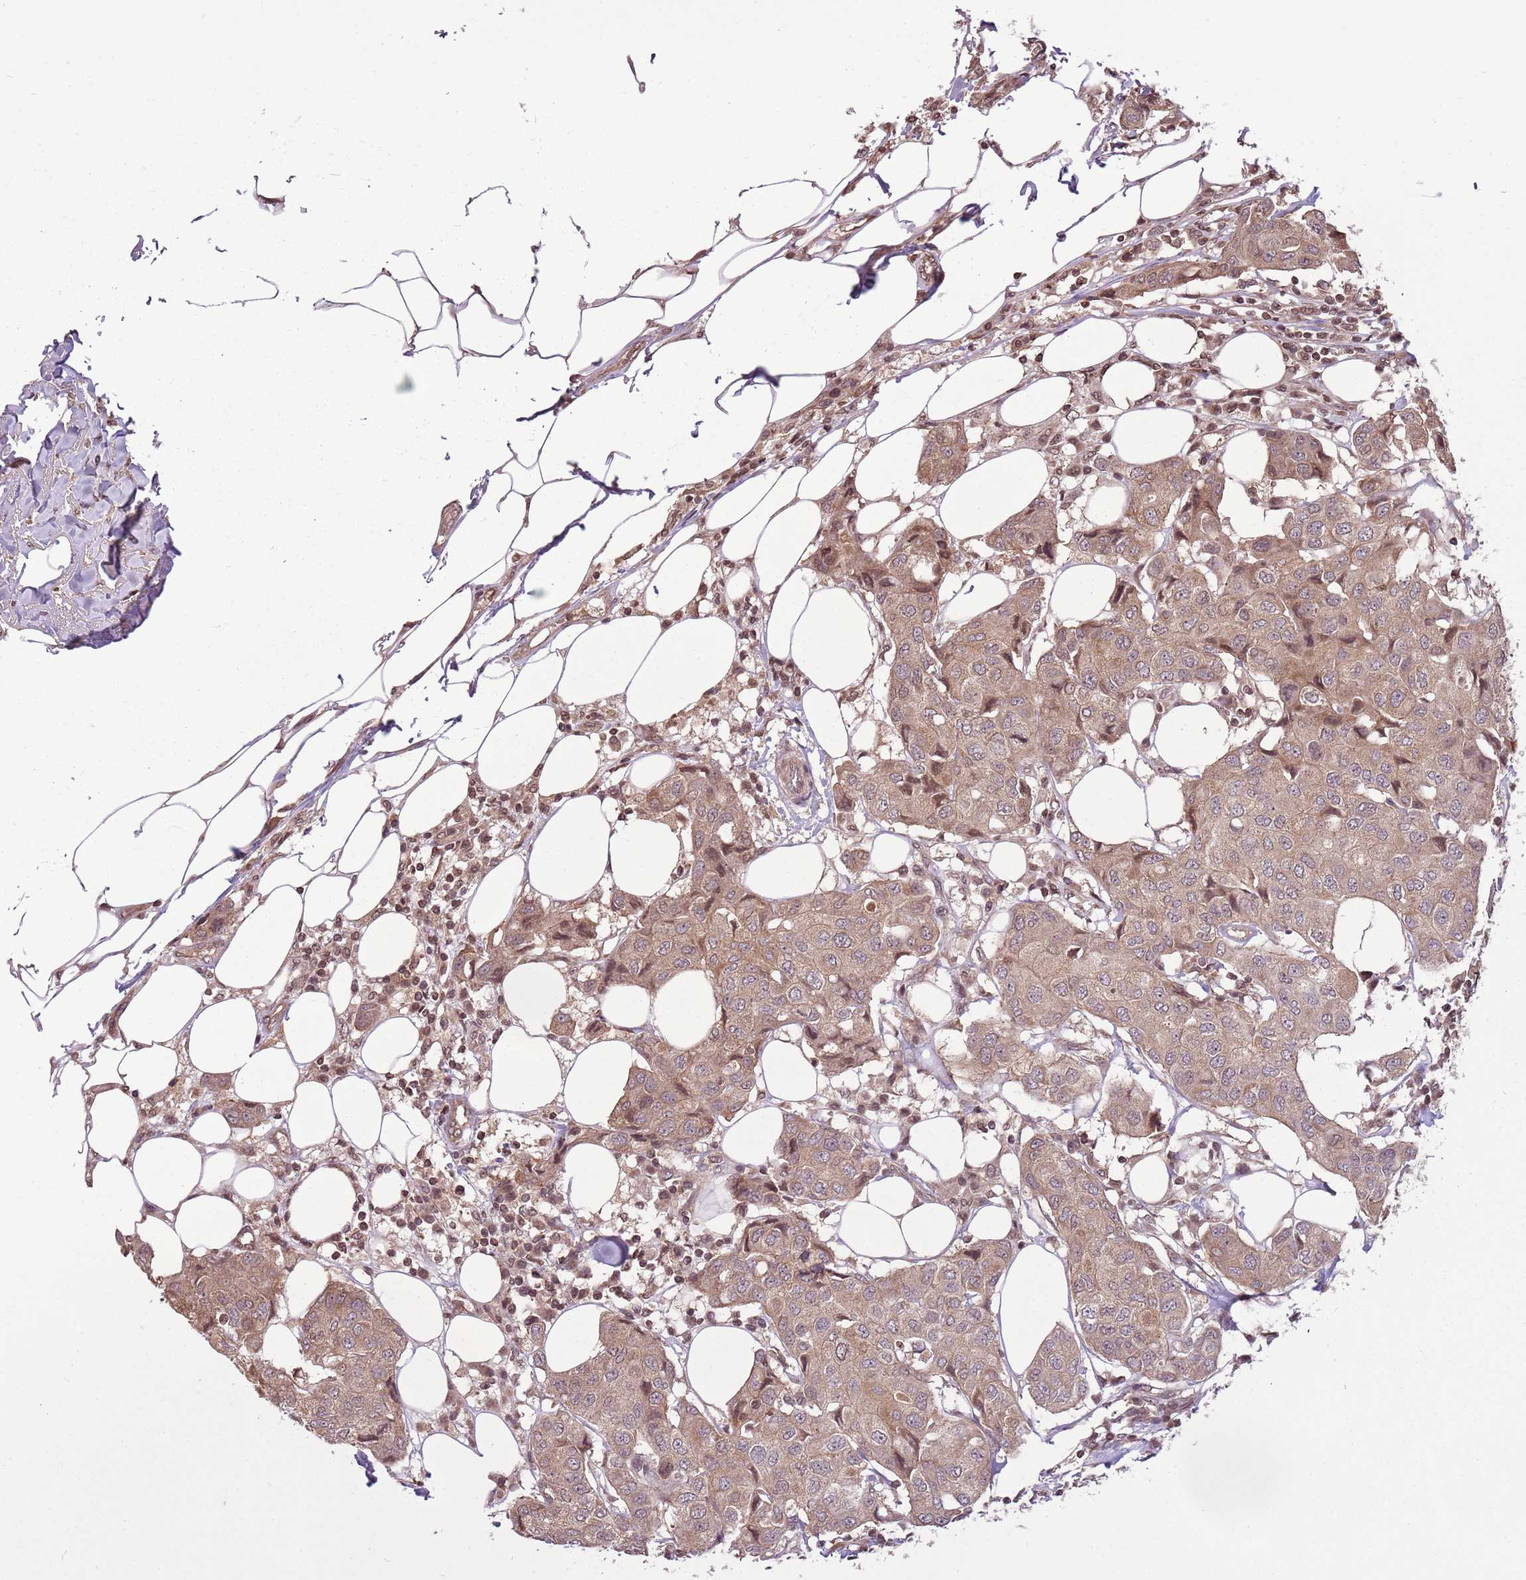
{"staining": {"intensity": "moderate", "quantity": ">75%", "location": "cytoplasmic/membranous"}, "tissue": "breast cancer", "cell_type": "Tumor cells", "image_type": "cancer", "snomed": [{"axis": "morphology", "description": "Duct carcinoma"}, {"axis": "topography", "description": "Breast"}], "caption": "Immunohistochemistry (IHC) histopathology image of human breast cancer stained for a protein (brown), which reveals medium levels of moderate cytoplasmic/membranous expression in about >75% of tumor cells.", "gene": "CAPN9", "patient": {"sex": "female", "age": 80}}